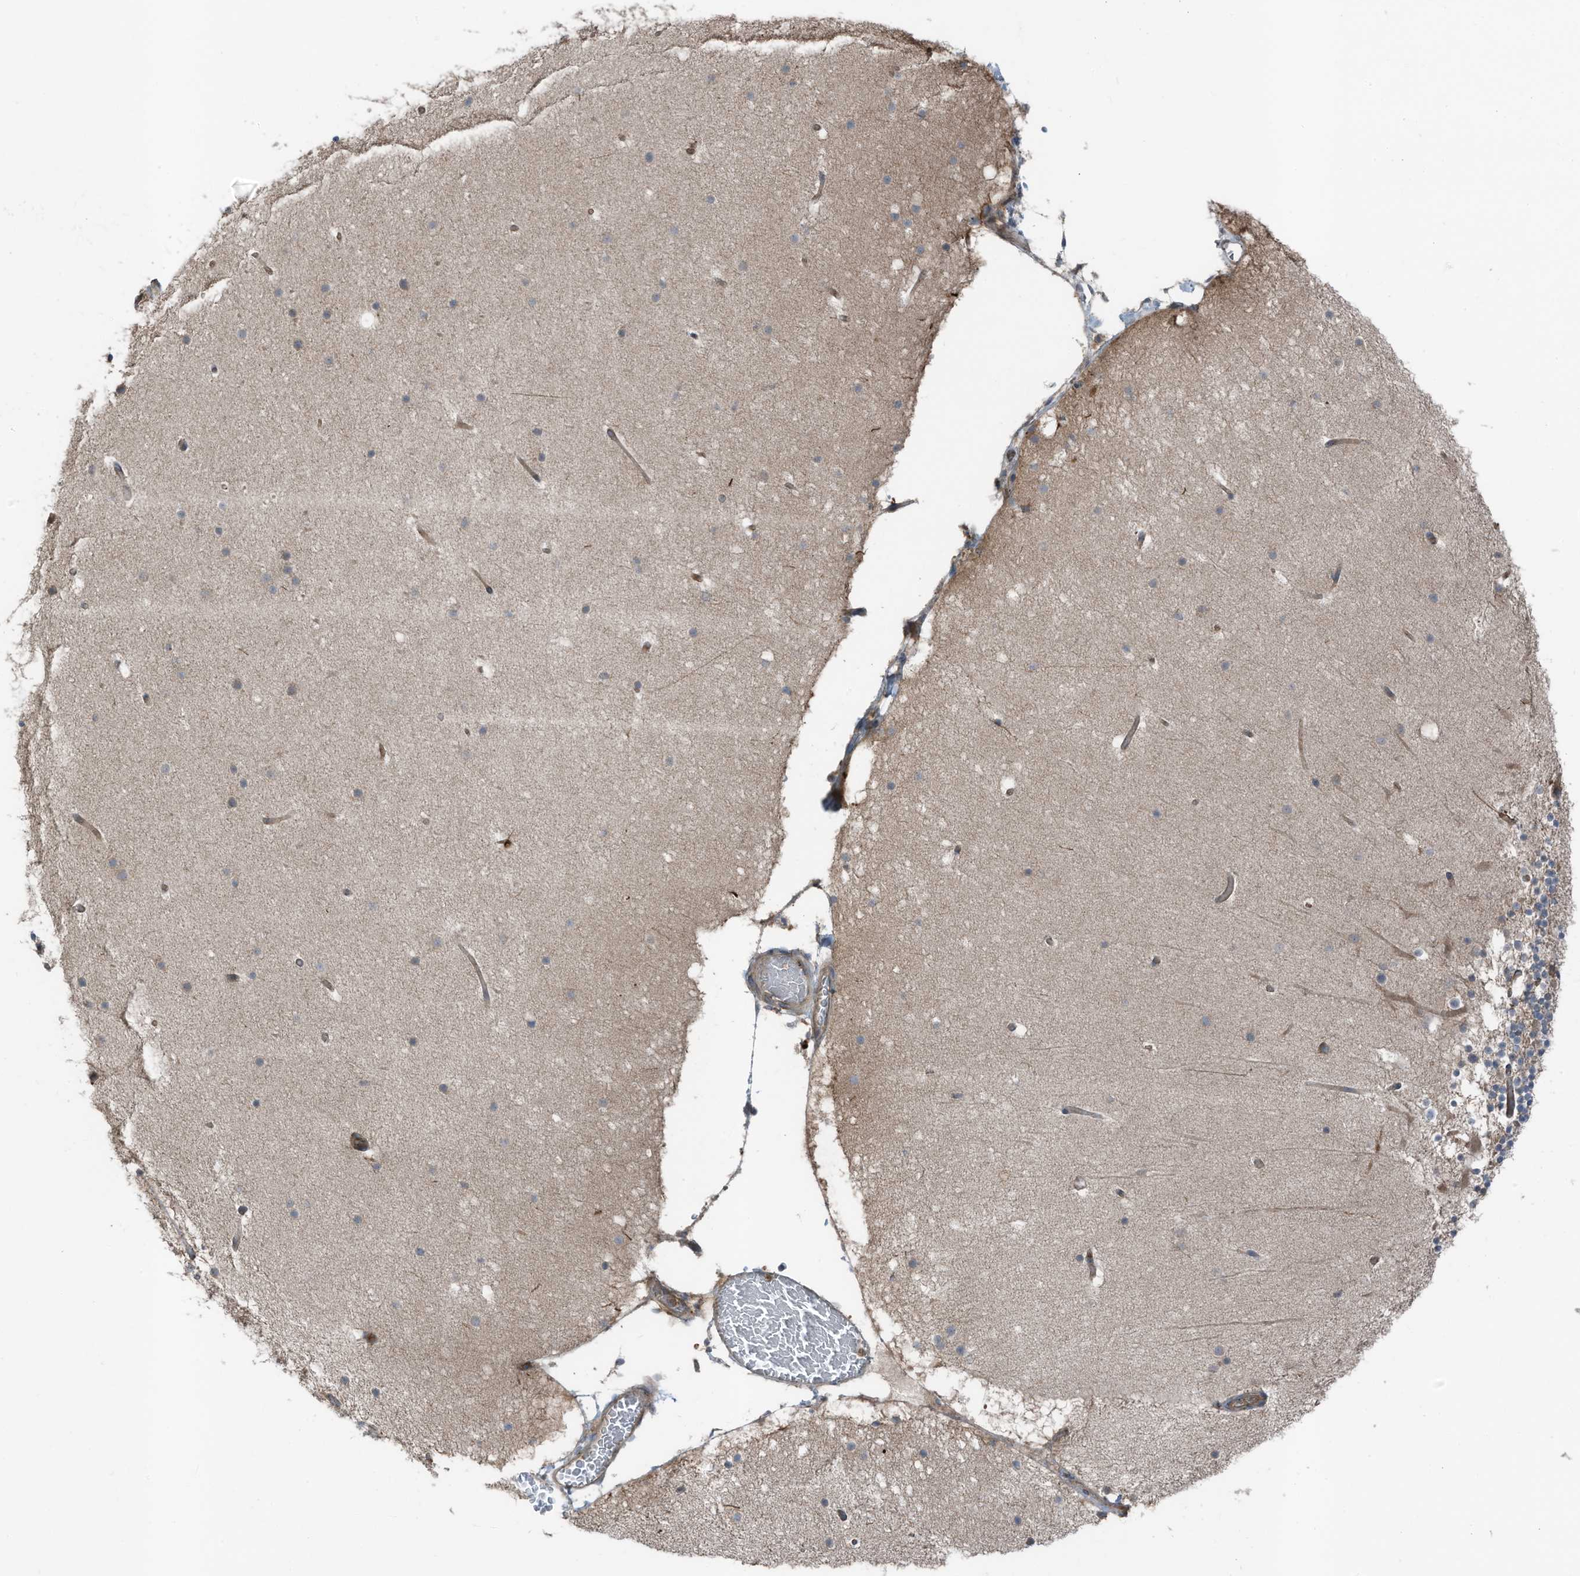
{"staining": {"intensity": "weak", "quantity": "<25%", "location": "cytoplasmic/membranous"}, "tissue": "cerebellum", "cell_type": "Cells in granular layer", "image_type": "normal", "snomed": [{"axis": "morphology", "description": "Normal tissue, NOS"}, {"axis": "topography", "description": "Cerebellum"}], "caption": "This is an immunohistochemistry (IHC) micrograph of benign cerebellum. There is no staining in cells in granular layer.", "gene": "TXNDC9", "patient": {"sex": "male", "age": 57}}